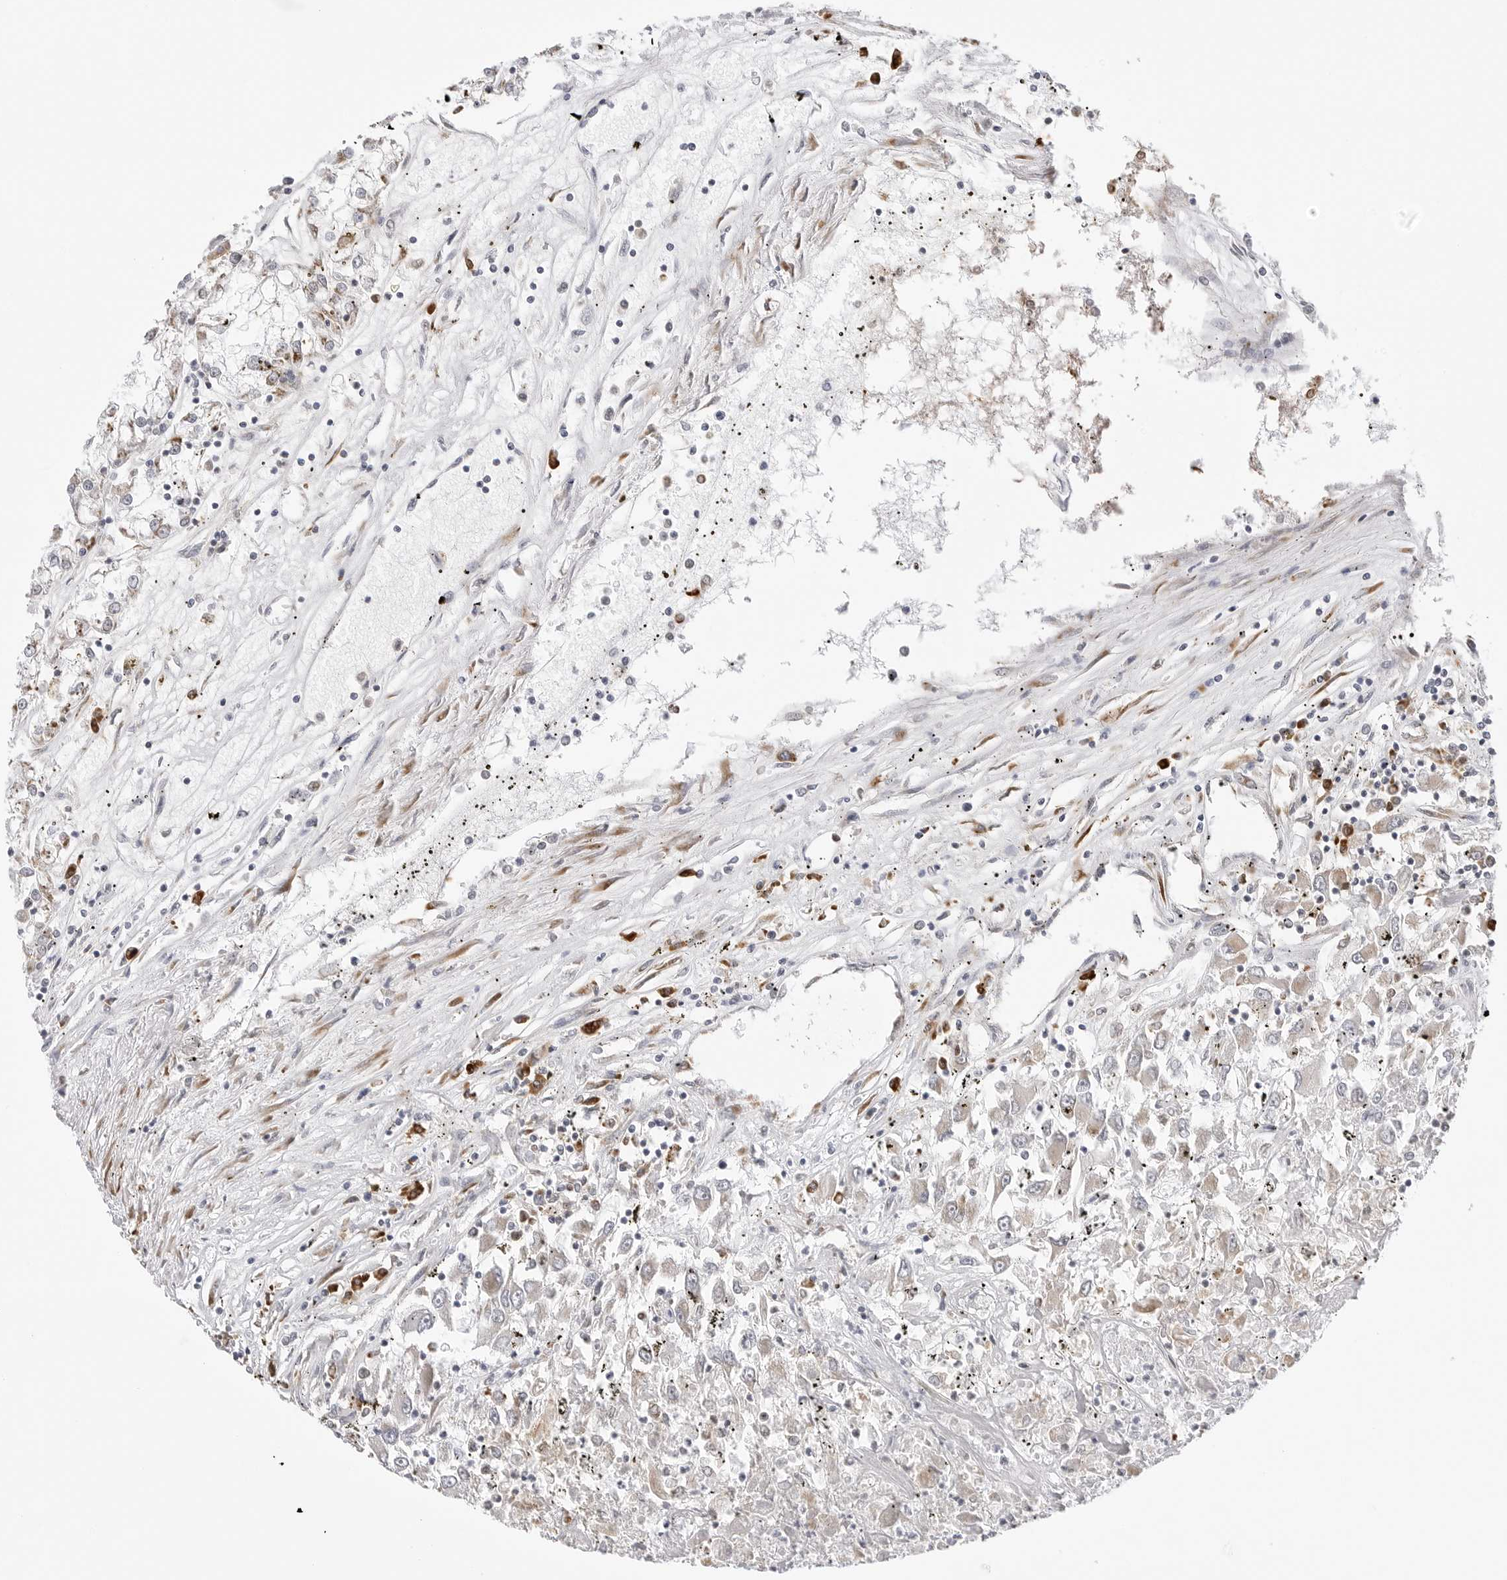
{"staining": {"intensity": "negative", "quantity": "none", "location": "none"}, "tissue": "renal cancer", "cell_type": "Tumor cells", "image_type": "cancer", "snomed": [{"axis": "morphology", "description": "Adenocarcinoma, NOS"}, {"axis": "topography", "description": "Kidney"}], "caption": "Immunohistochemical staining of human renal cancer (adenocarcinoma) demonstrates no significant expression in tumor cells.", "gene": "RPN1", "patient": {"sex": "female", "age": 52}}